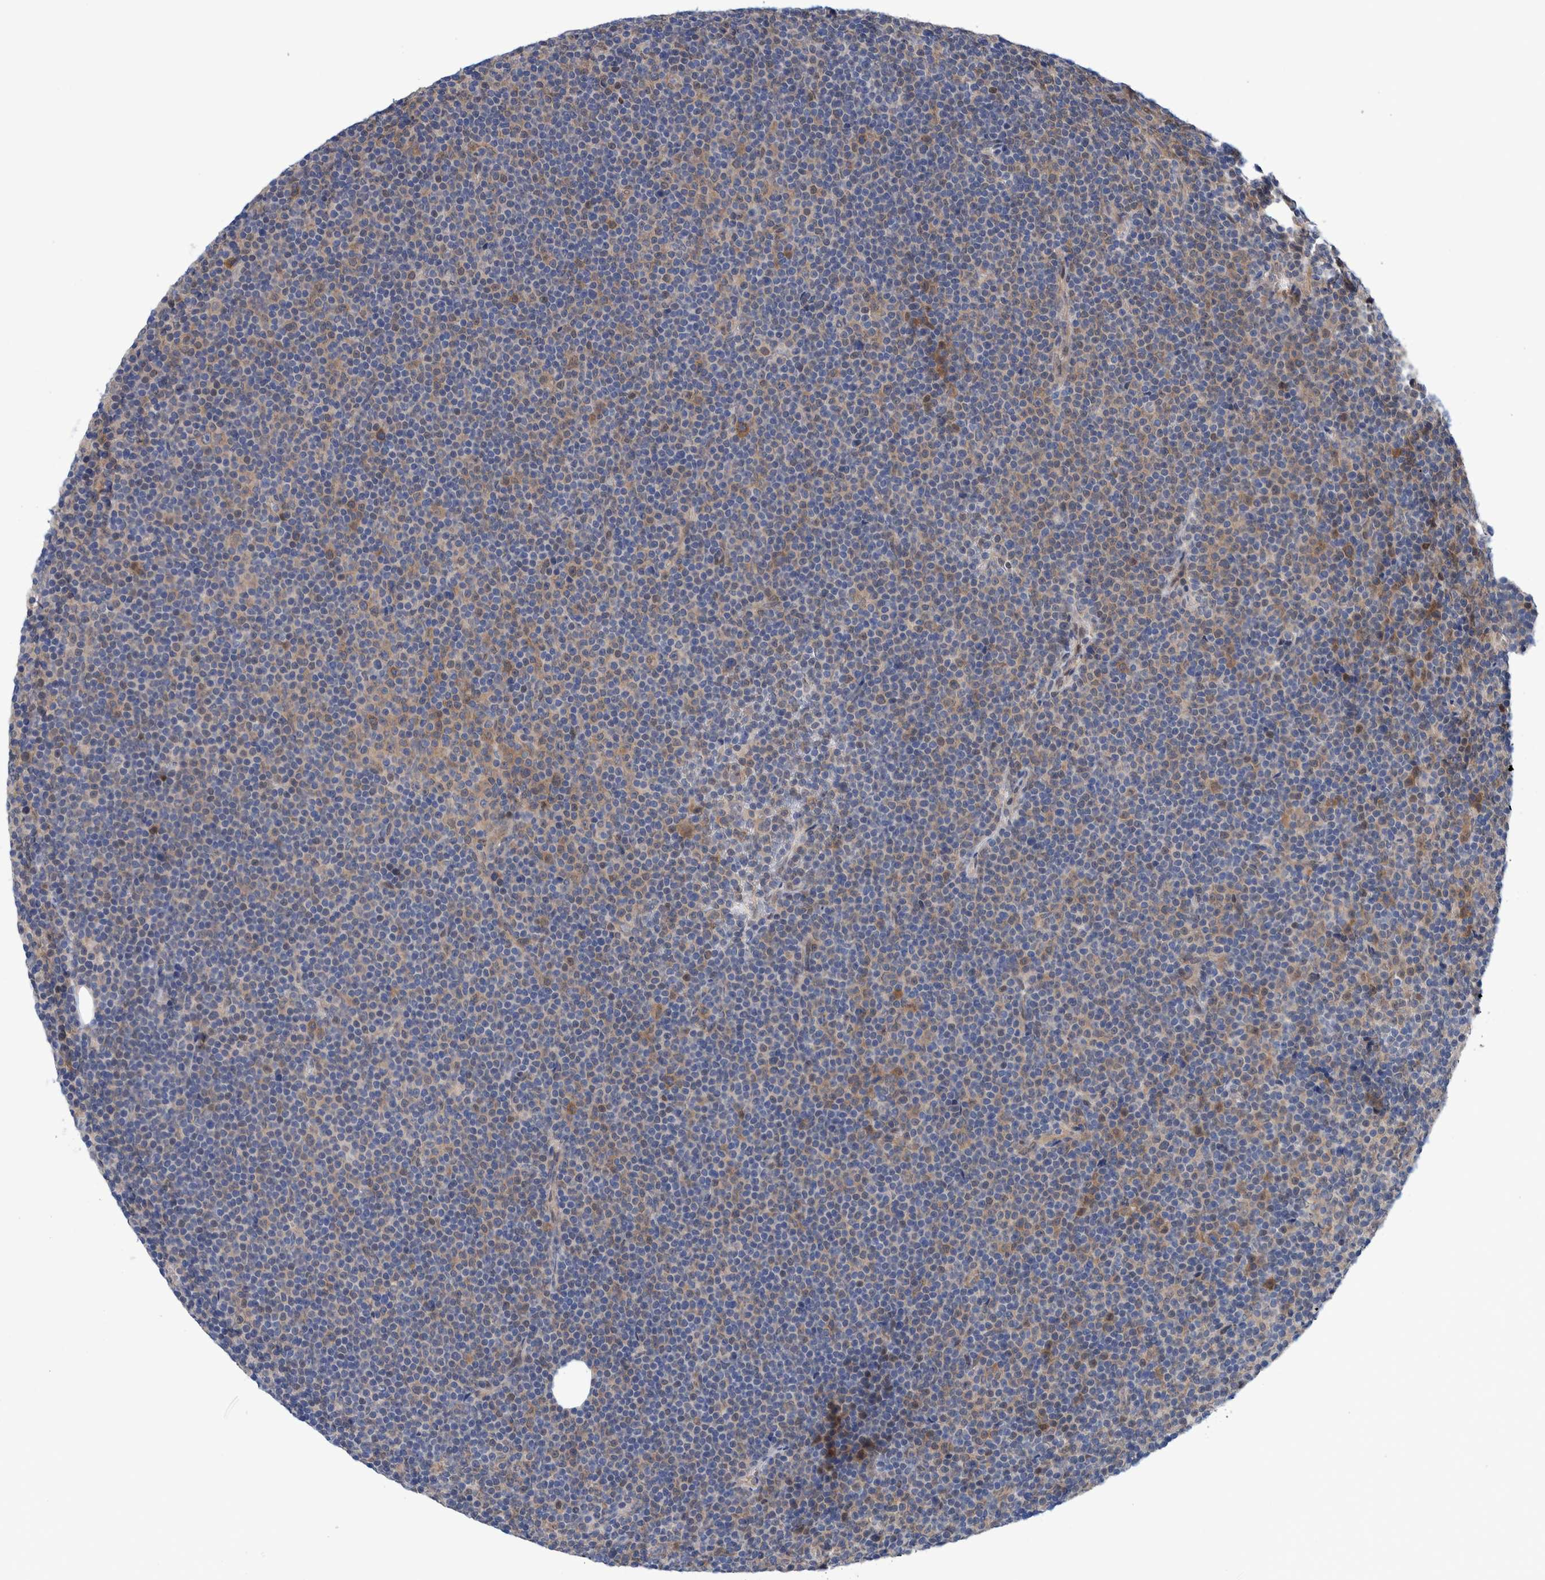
{"staining": {"intensity": "moderate", "quantity": "<25%", "location": "cytoplasmic/membranous,nuclear"}, "tissue": "lymphoma", "cell_type": "Tumor cells", "image_type": "cancer", "snomed": [{"axis": "morphology", "description": "Malignant lymphoma, non-Hodgkin's type, Low grade"}, {"axis": "topography", "description": "Lymph node"}], "caption": "There is low levels of moderate cytoplasmic/membranous and nuclear positivity in tumor cells of low-grade malignant lymphoma, non-Hodgkin's type, as demonstrated by immunohistochemical staining (brown color).", "gene": "PFAS", "patient": {"sex": "female", "age": 67}}